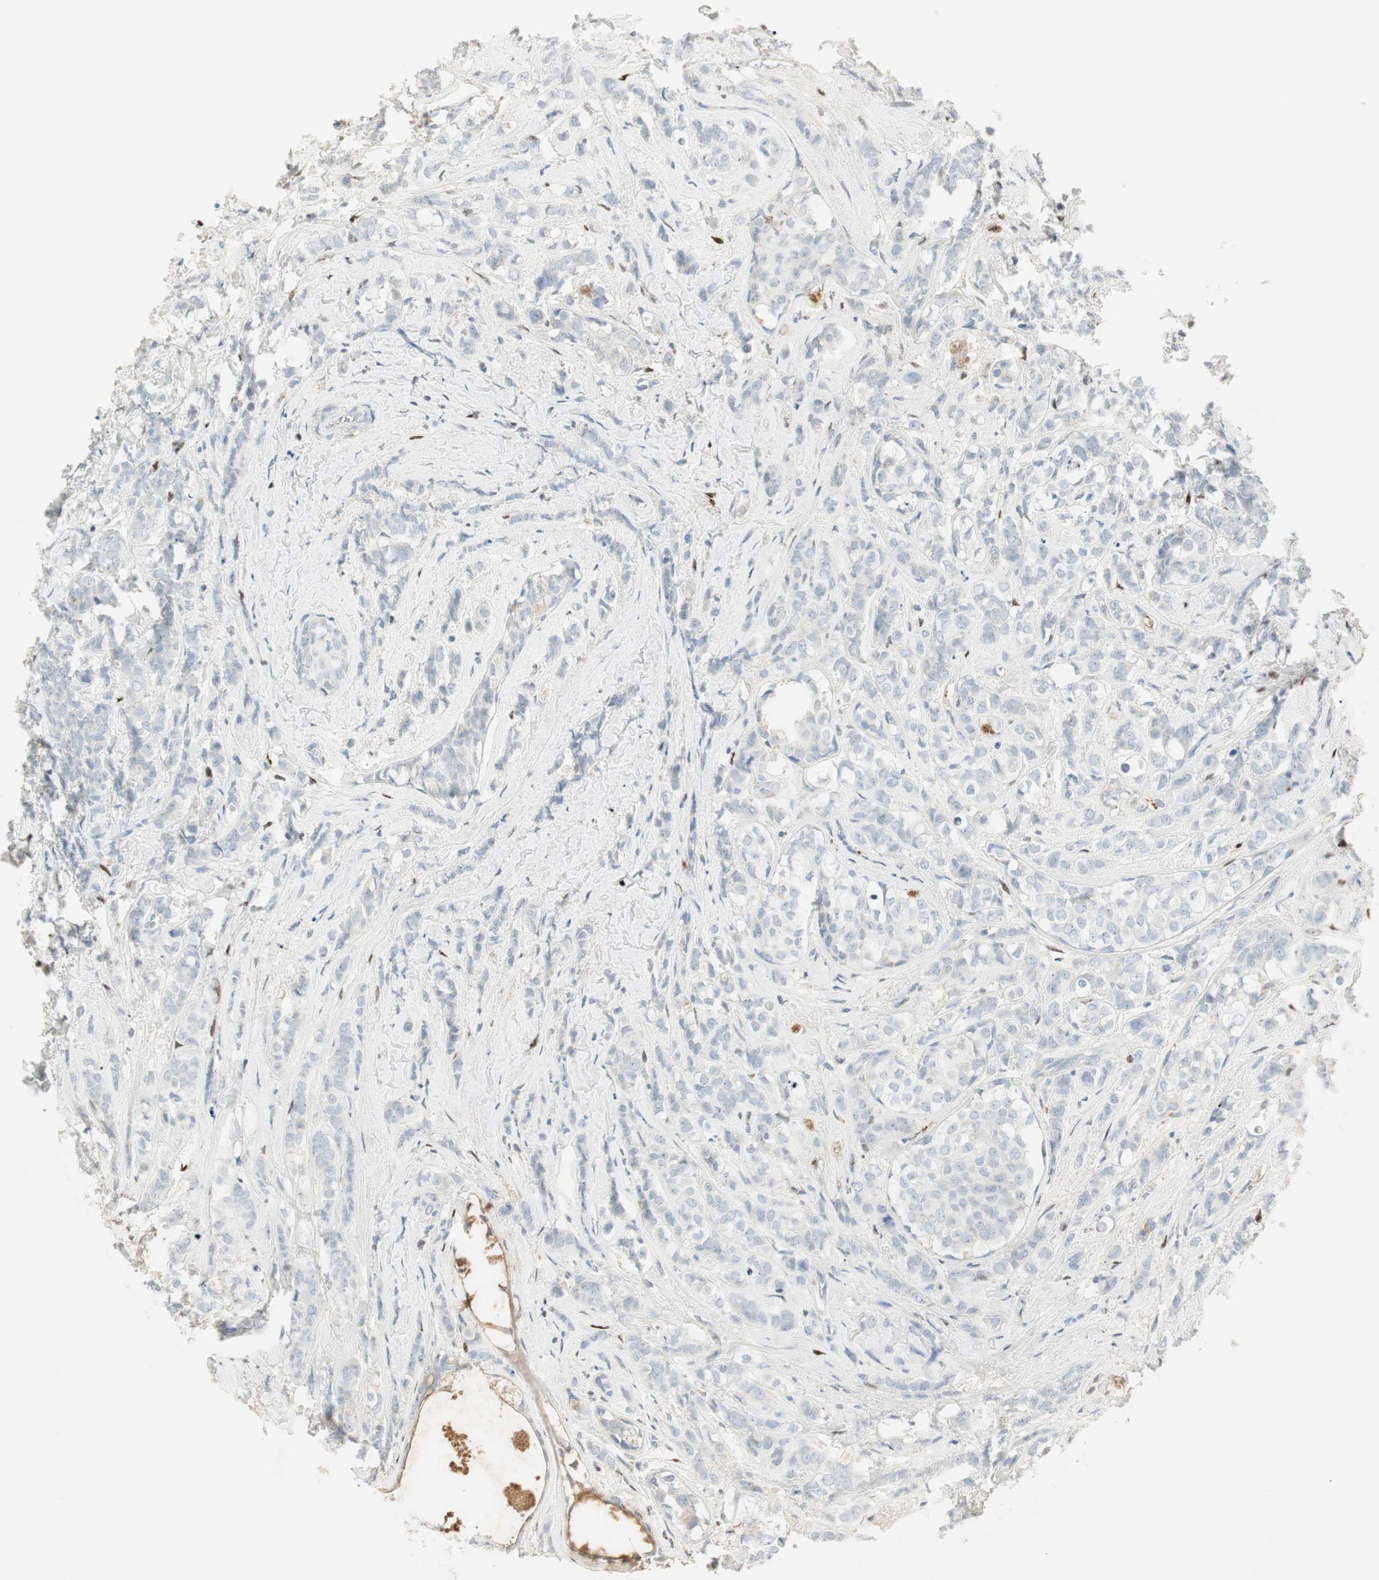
{"staining": {"intensity": "negative", "quantity": "none", "location": "none"}, "tissue": "breast cancer", "cell_type": "Tumor cells", "image_type": "cancer", "snomed": [{"axis": "morphology", "description": "Lobular carcinoma"}, {"axis": "topography", "description": "Breast"}], "caption": "Human breast cancer stained for a protein using immunohistochemistry demonstrates no positivity in tumor cells.", "gene": "RUNX2", "patient": {"sex": "female", "age": 60}}